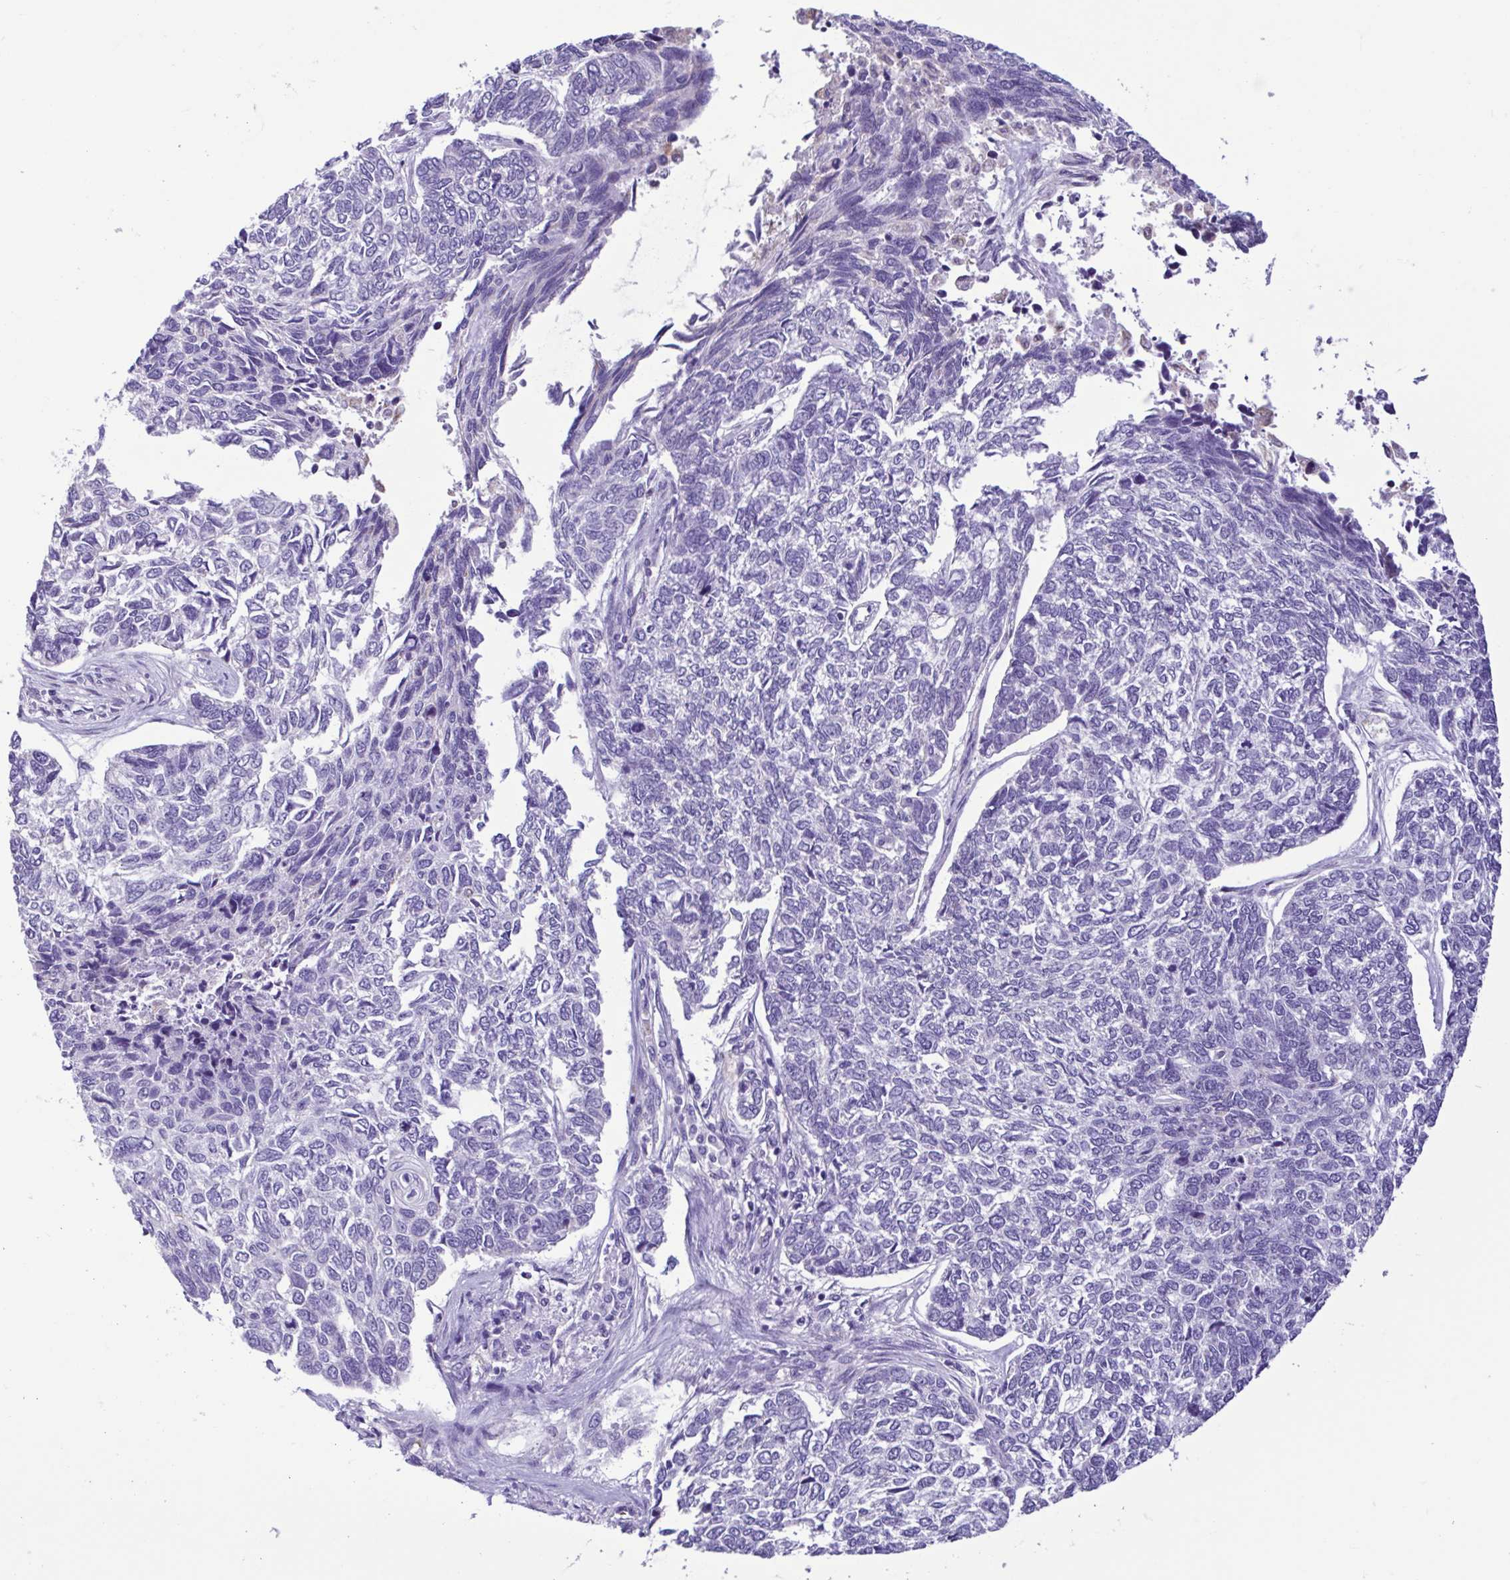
{"staining": {"intensity": "negative", "quantity": "none", "location": "none"}, "tissue": "skin cancer", "cell_type": "Tumor cells", "image_type": "cancer", "snomed": [{"axis": "morphology", "description": "Basal cell carcinoma"}, {"axis": "topography", "description": "Skin"}], "caption": "The immunohistochemistry (IHC) histopathology image has no significant staining in tumor cells of skin basal cell carcinoma tissue. (Brightfield microscopy of DAB immunohistochemistry (IHC) at high magnification).", "gene": "CBY2", "patient": {"sex": "female", "age": 65}}